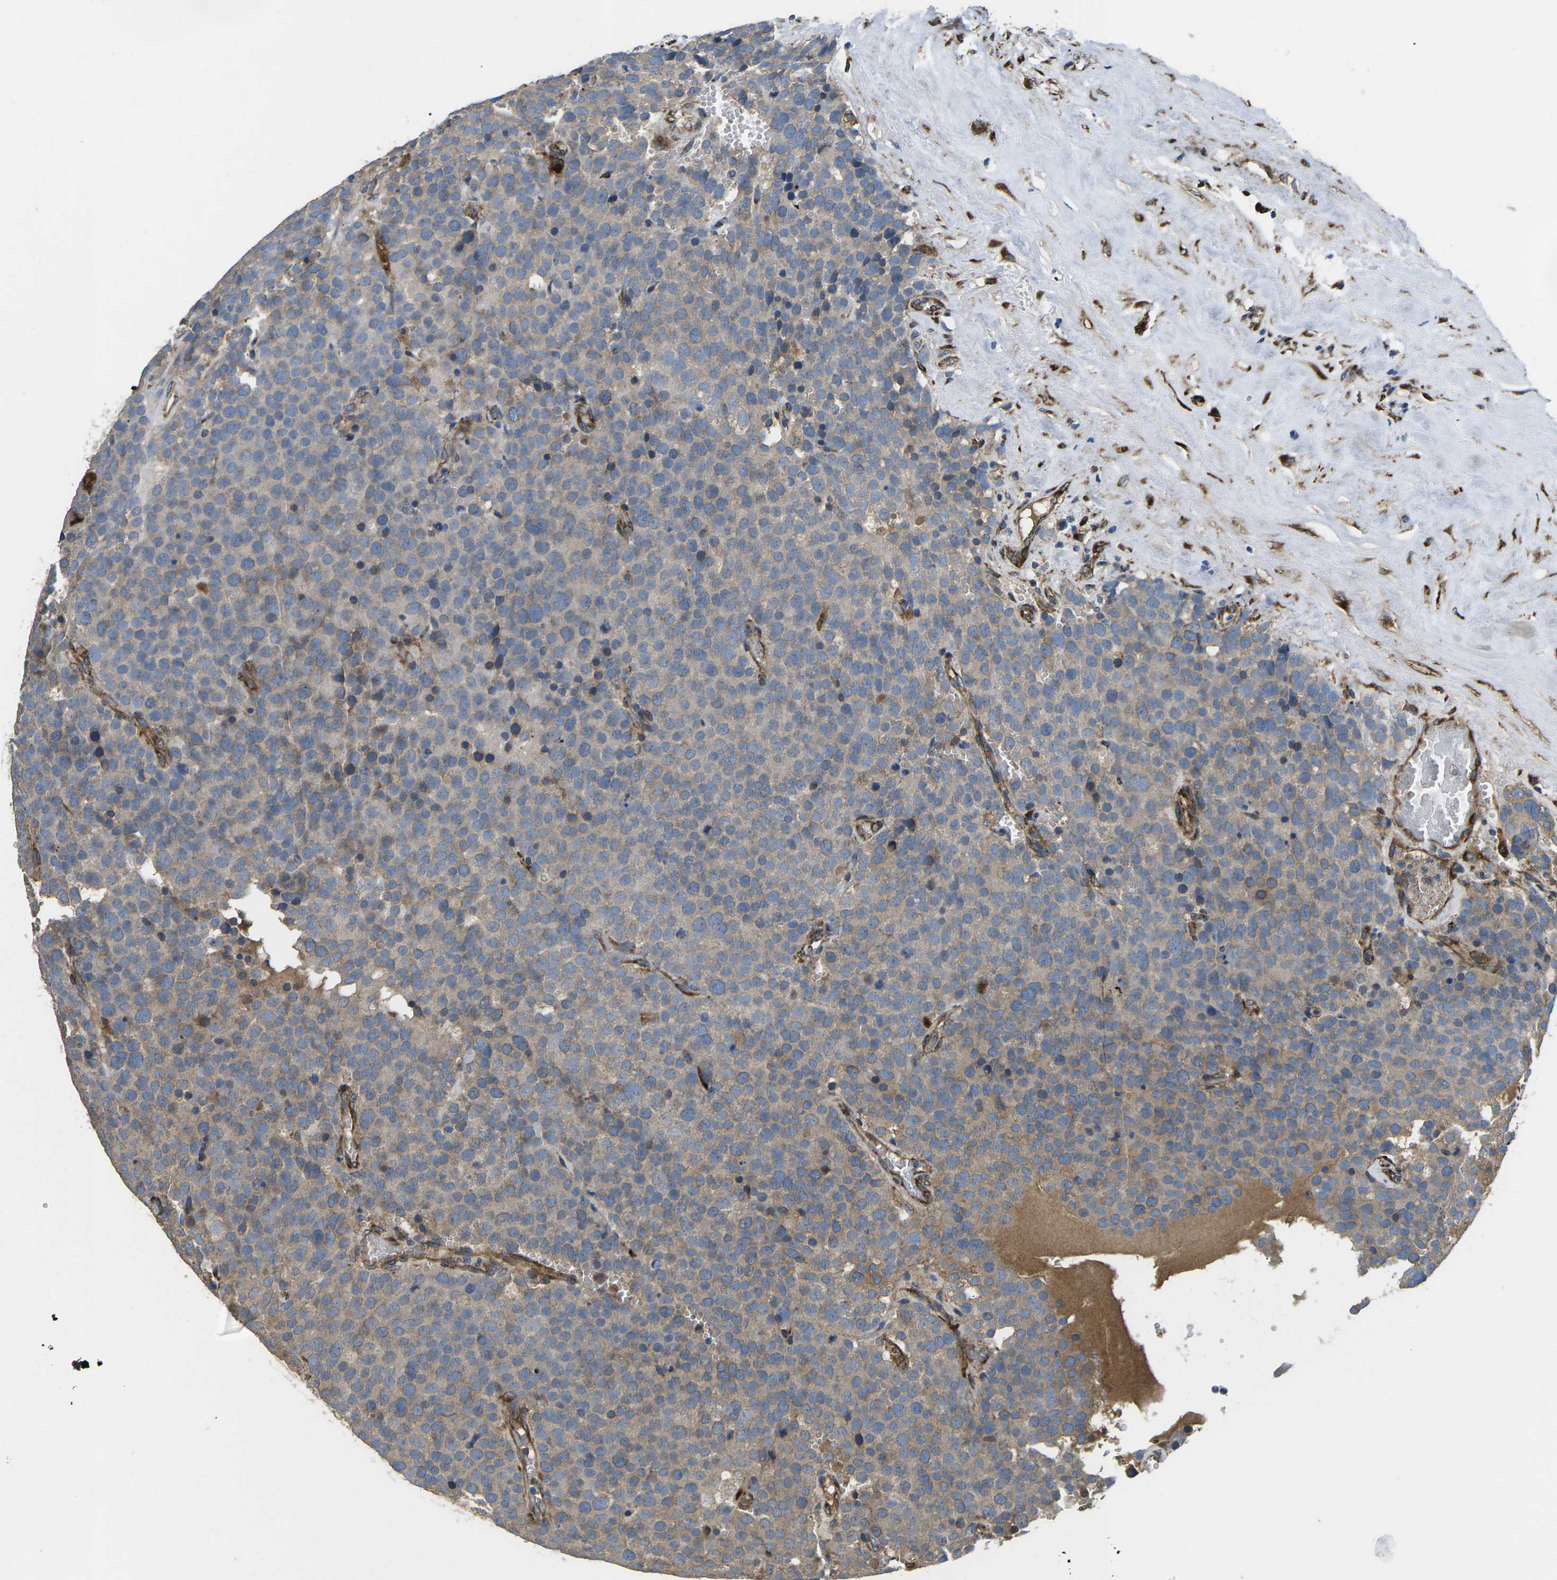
{"staining": {"intensity": "weak", "quantity": "25%-75%", "location": "cytoplasmic/membranous"}, "tissue": "testis cancer", "cell_type": "Tumor cells", "image_type": "cancer", "snomed": [{"axis": "morphology", "description": "Normal tissue, NOS"}, {"axis": "morphology", "description": "Seminoma, NOS"}, {"axis": "topography", "description": "Testis"}], "caption": "About 25%-75% of tumor cells in human testis seminoma reveal weak cytoplasmic/membranous protein positivity as visualized by brown immunohistochemical staining.", "gene": "PDZD8", "patient": {"sex": "male", "age": 71}}